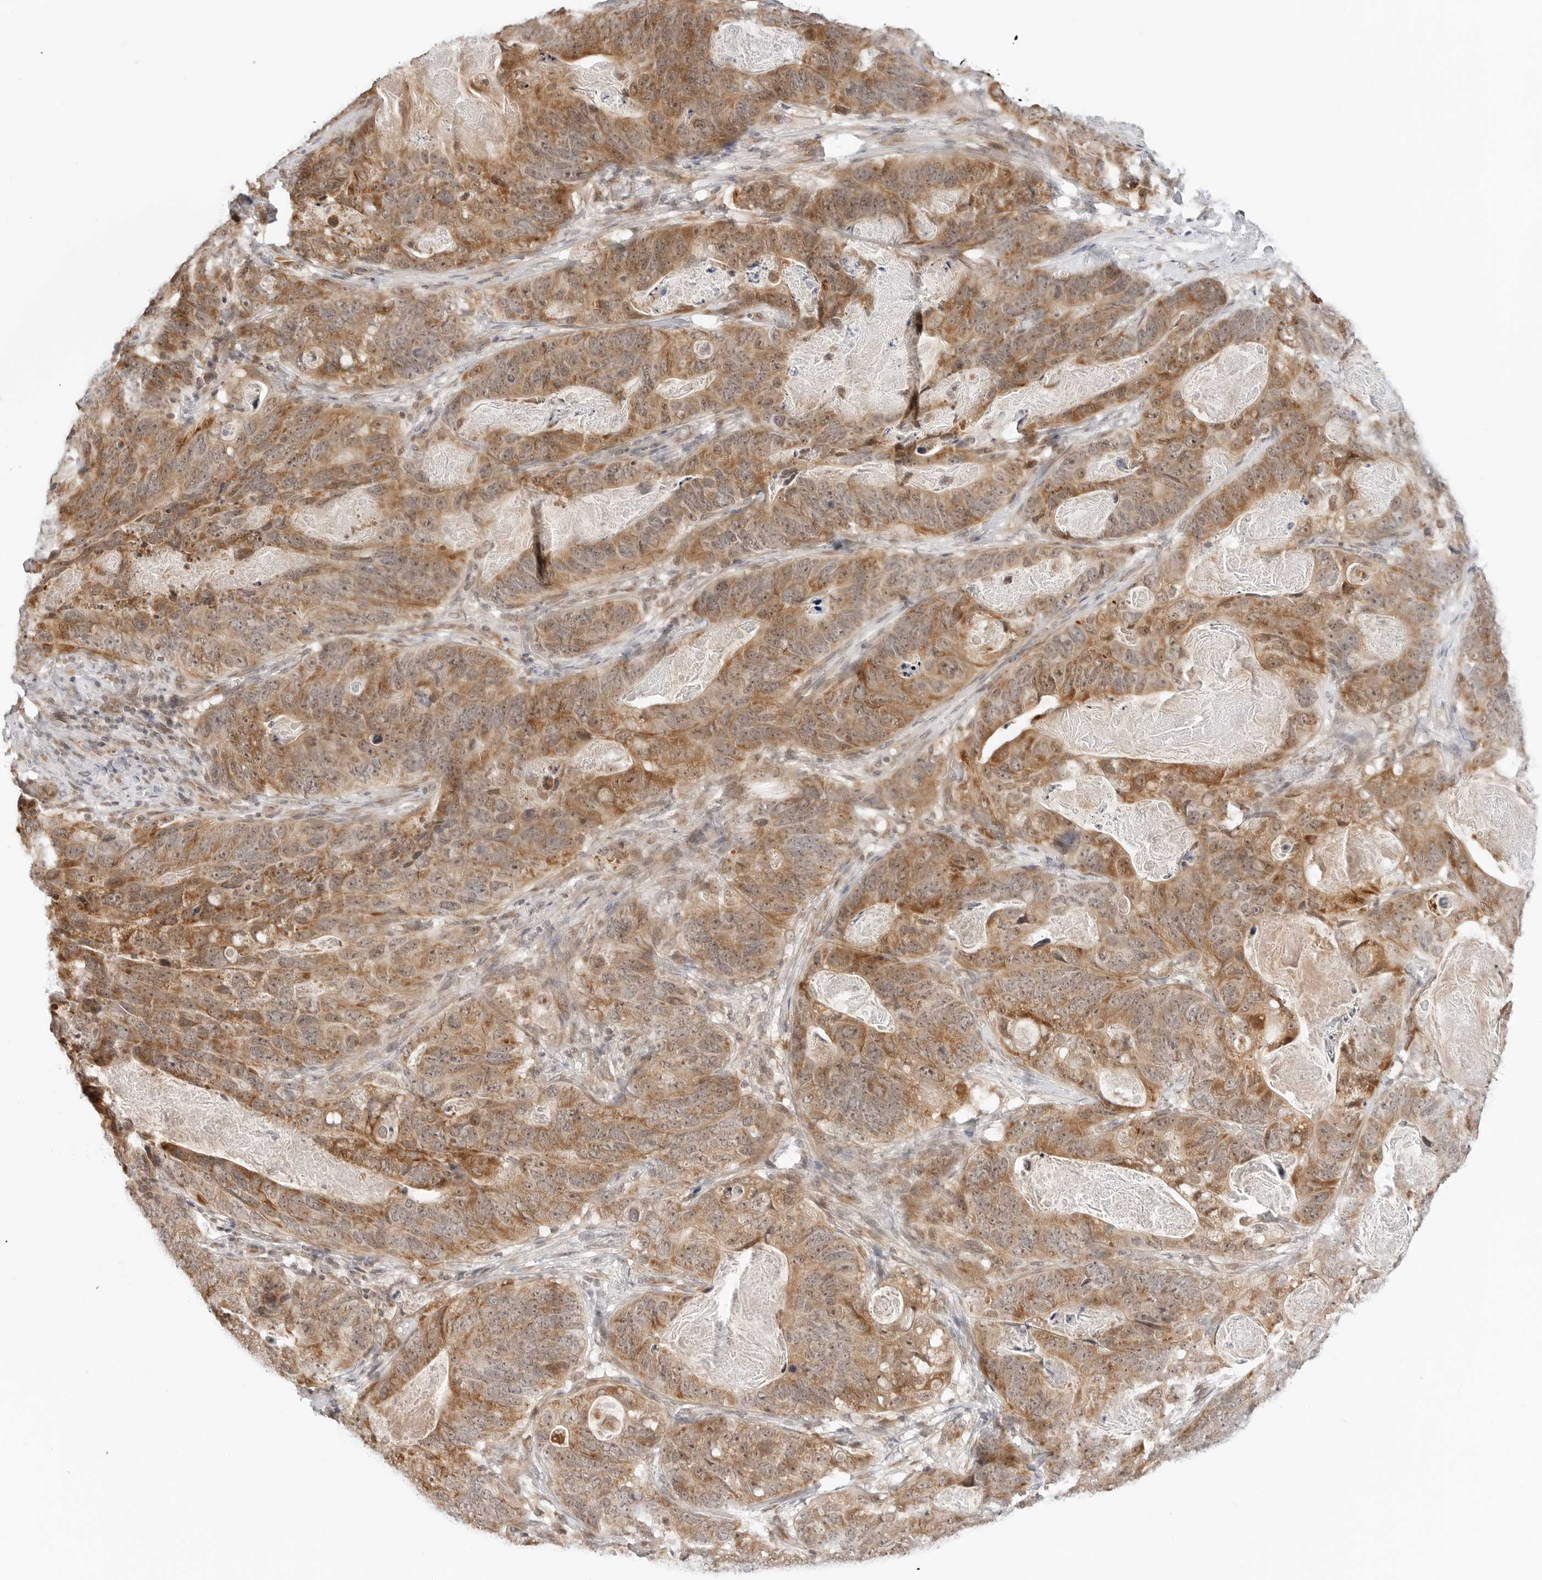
{"staining": {"intensity": "moderate", "quantity": ">75%", "location": "cytoplasmic/membranous"}, "tissue": "stomach cancer", "cell_type": "Tumor cells", "image_type": "cancer", "snomed": [{"axis": "morphology", "description": "Normal tissue, NOS"}, {"axis": "morphology", "description": "Adenocarcinoma, NOS"}, {"axis": "topography", "description": "Stomach"}], "caption": "Protein analysis of stomach cancer tissue shows moderate cytoplasmic/membranous staining in about >75% of tumor cells. (IHC, brightfield microscopy, high magnification).", "gene": "POLR3GL", "patient": {"sex": "female", "age": 89}}